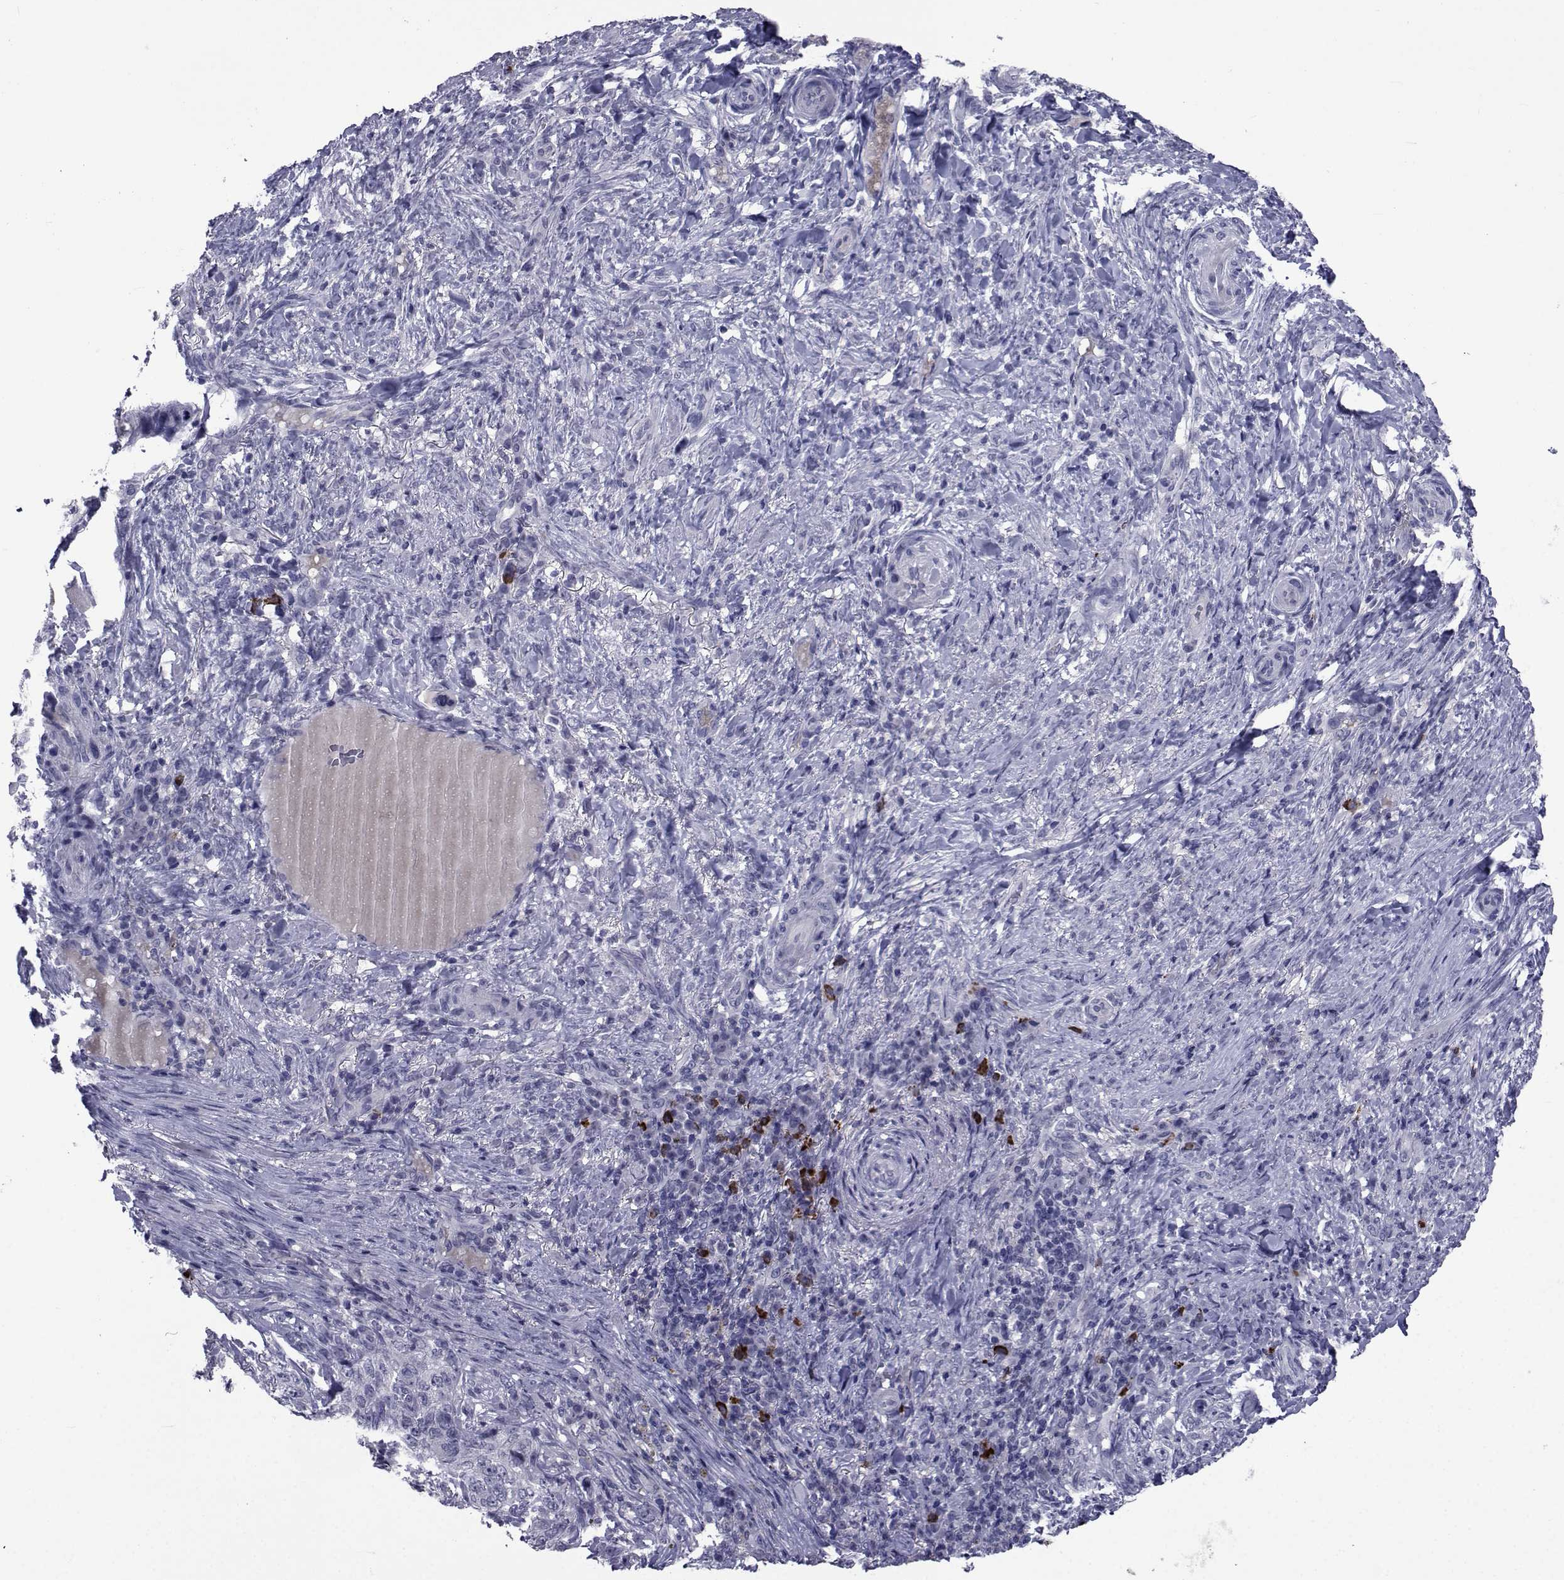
{"staining": {"intensity": "negative", "quantity": "none", "location": "none"}, "tissue": "skin cancer", "cell_type": "Tumor cells", "image_type": "cancer", "snomed": [{"axis": "morphology", "description": "Basal cell carcinoma"}, {"axis": "topography", "description": "Skin"}], "caption": "This is an IHC image of human skin cancer. There is no staining in tumor cells.", "gene": "SEMA5B", "patient": {"sex": "female", "age": 69}}